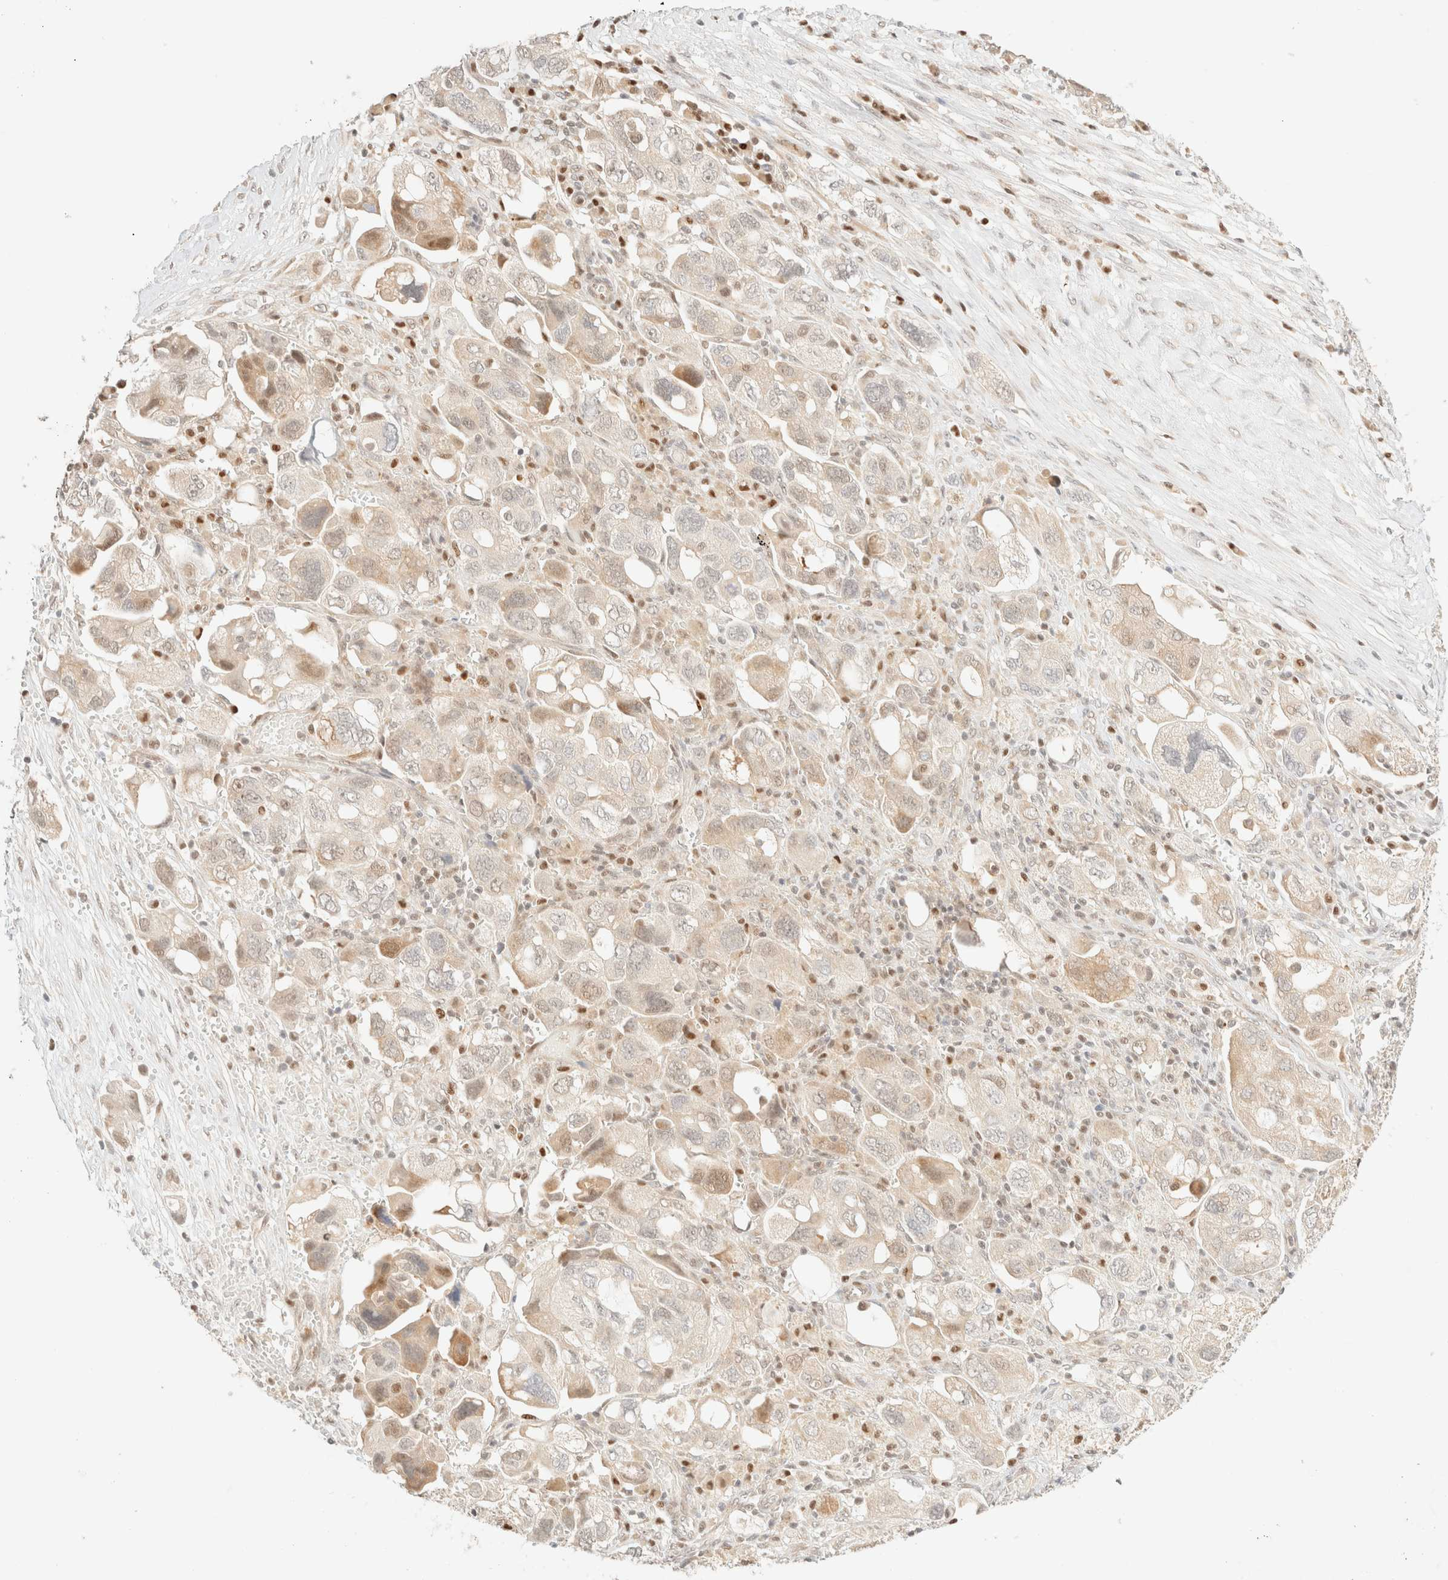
{"staining": {"intensity": "weak", "quantity": "<25%", "location": "cytoplasmic/membranous,nuclear"}, "tissue": "ovarian cancer", "cell_type": "Tumor cells", "image_type": "cancer", "snomed": [{"axis": "morphology", "description": "Carcinoma, NOS"}, {"axis": "morphology", "description": "Cystadenocarcinoma, serous, NOS"}, {"axis": "topography", "description": "Ovary"}], "caption": "Tumor cells are negative for protein expression in human ovarian carcinoma.", "gene": "TSR1", "patient": {"sex": "female", "age": 69}}